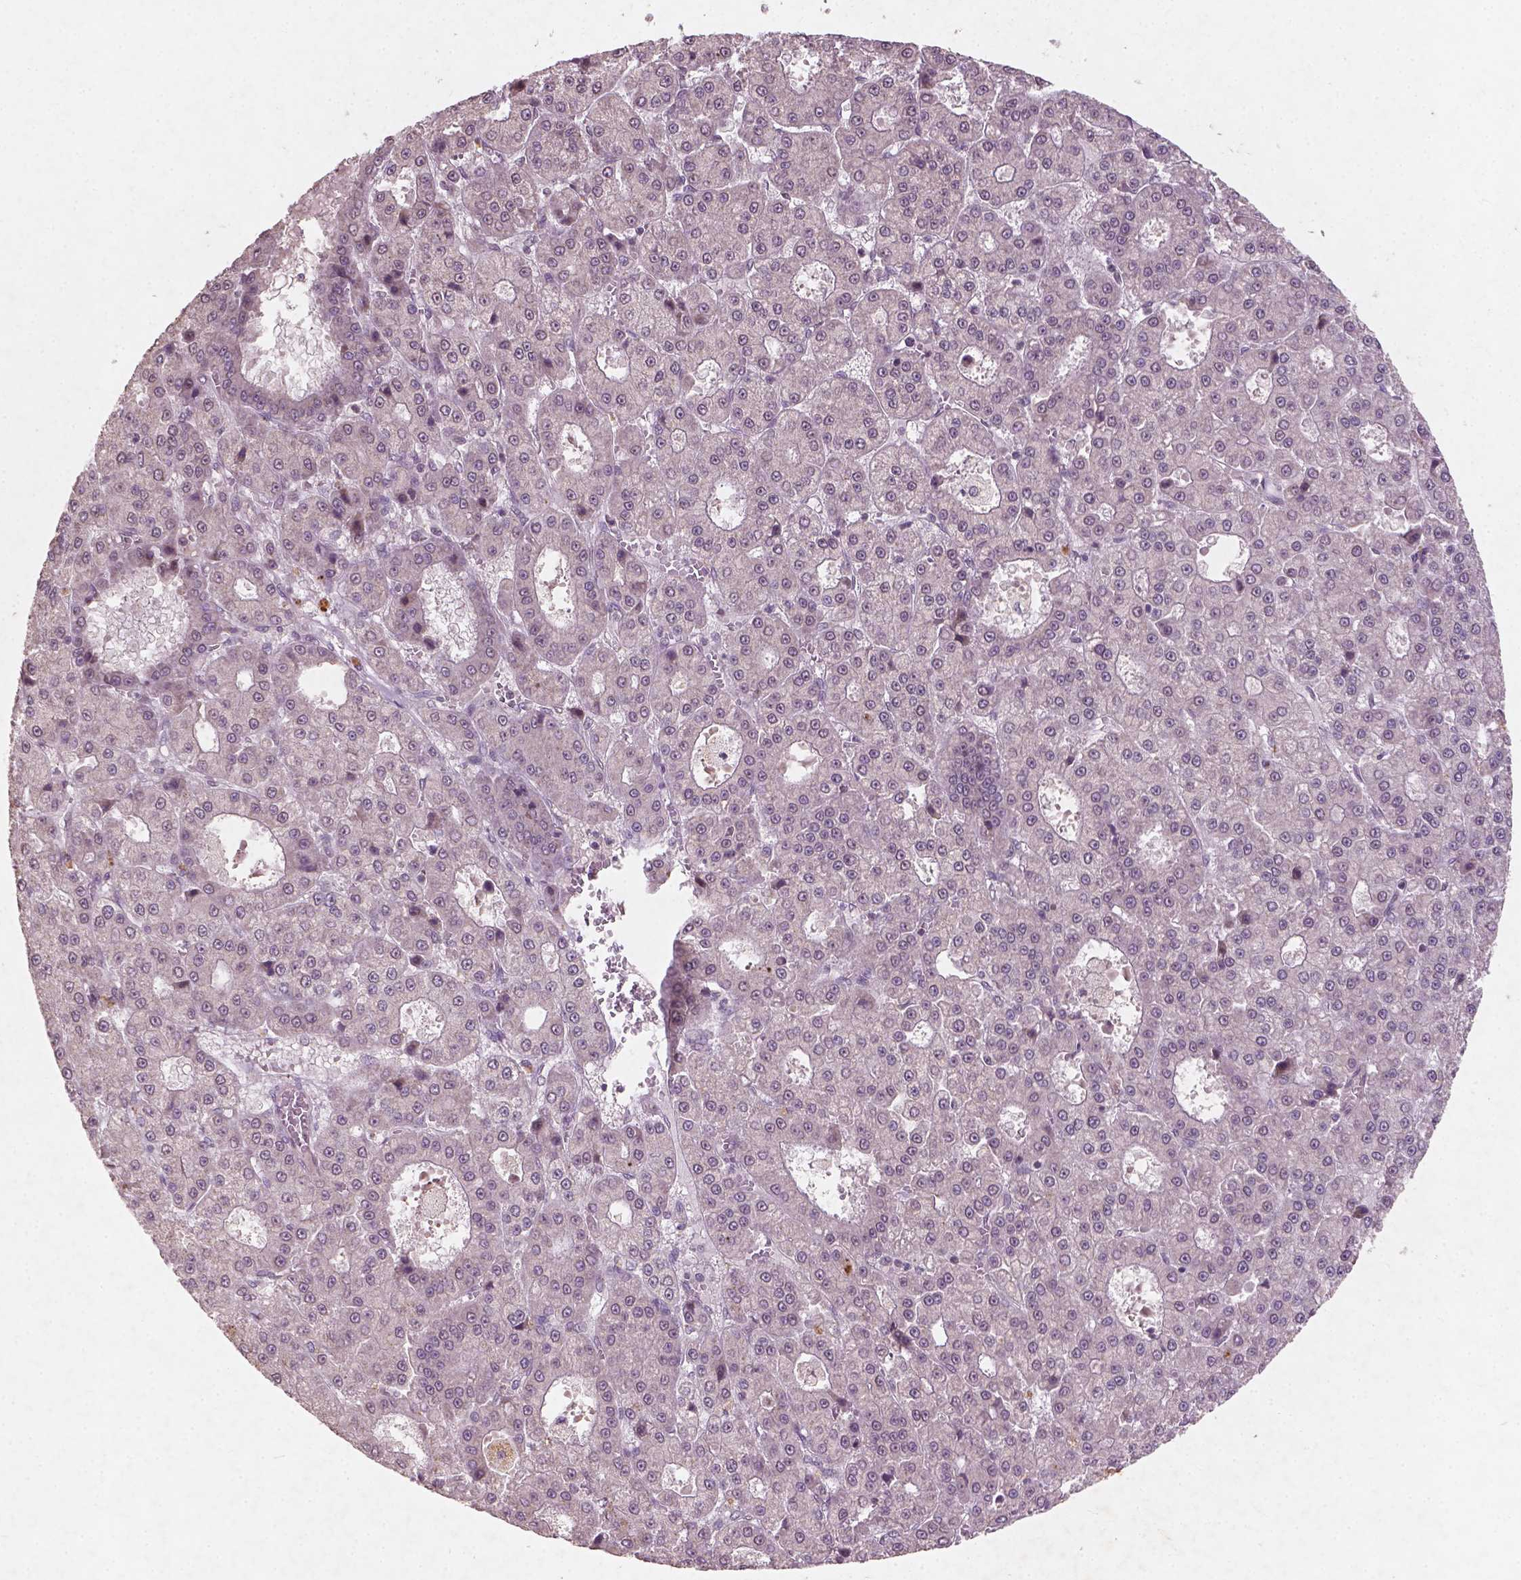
{"staining": {"intensity": "negative", "quantity": "none", "location": "none"}, "tissue": "liver cancer", "cell_type": "Tumor cells", "image_type": "cancer", "snomed": [{"axis": "morphology", "description": "Carcinoma, Hepatocellular, NOS"}, {"axis": "topography", "description": "Liver"}], "caption": "Tumor cells show no significant protein staining in liver cancer. Nuclei are stained in blue.", "gene": "SMAD2", "patient": {"sex": "male", "age": 70}}